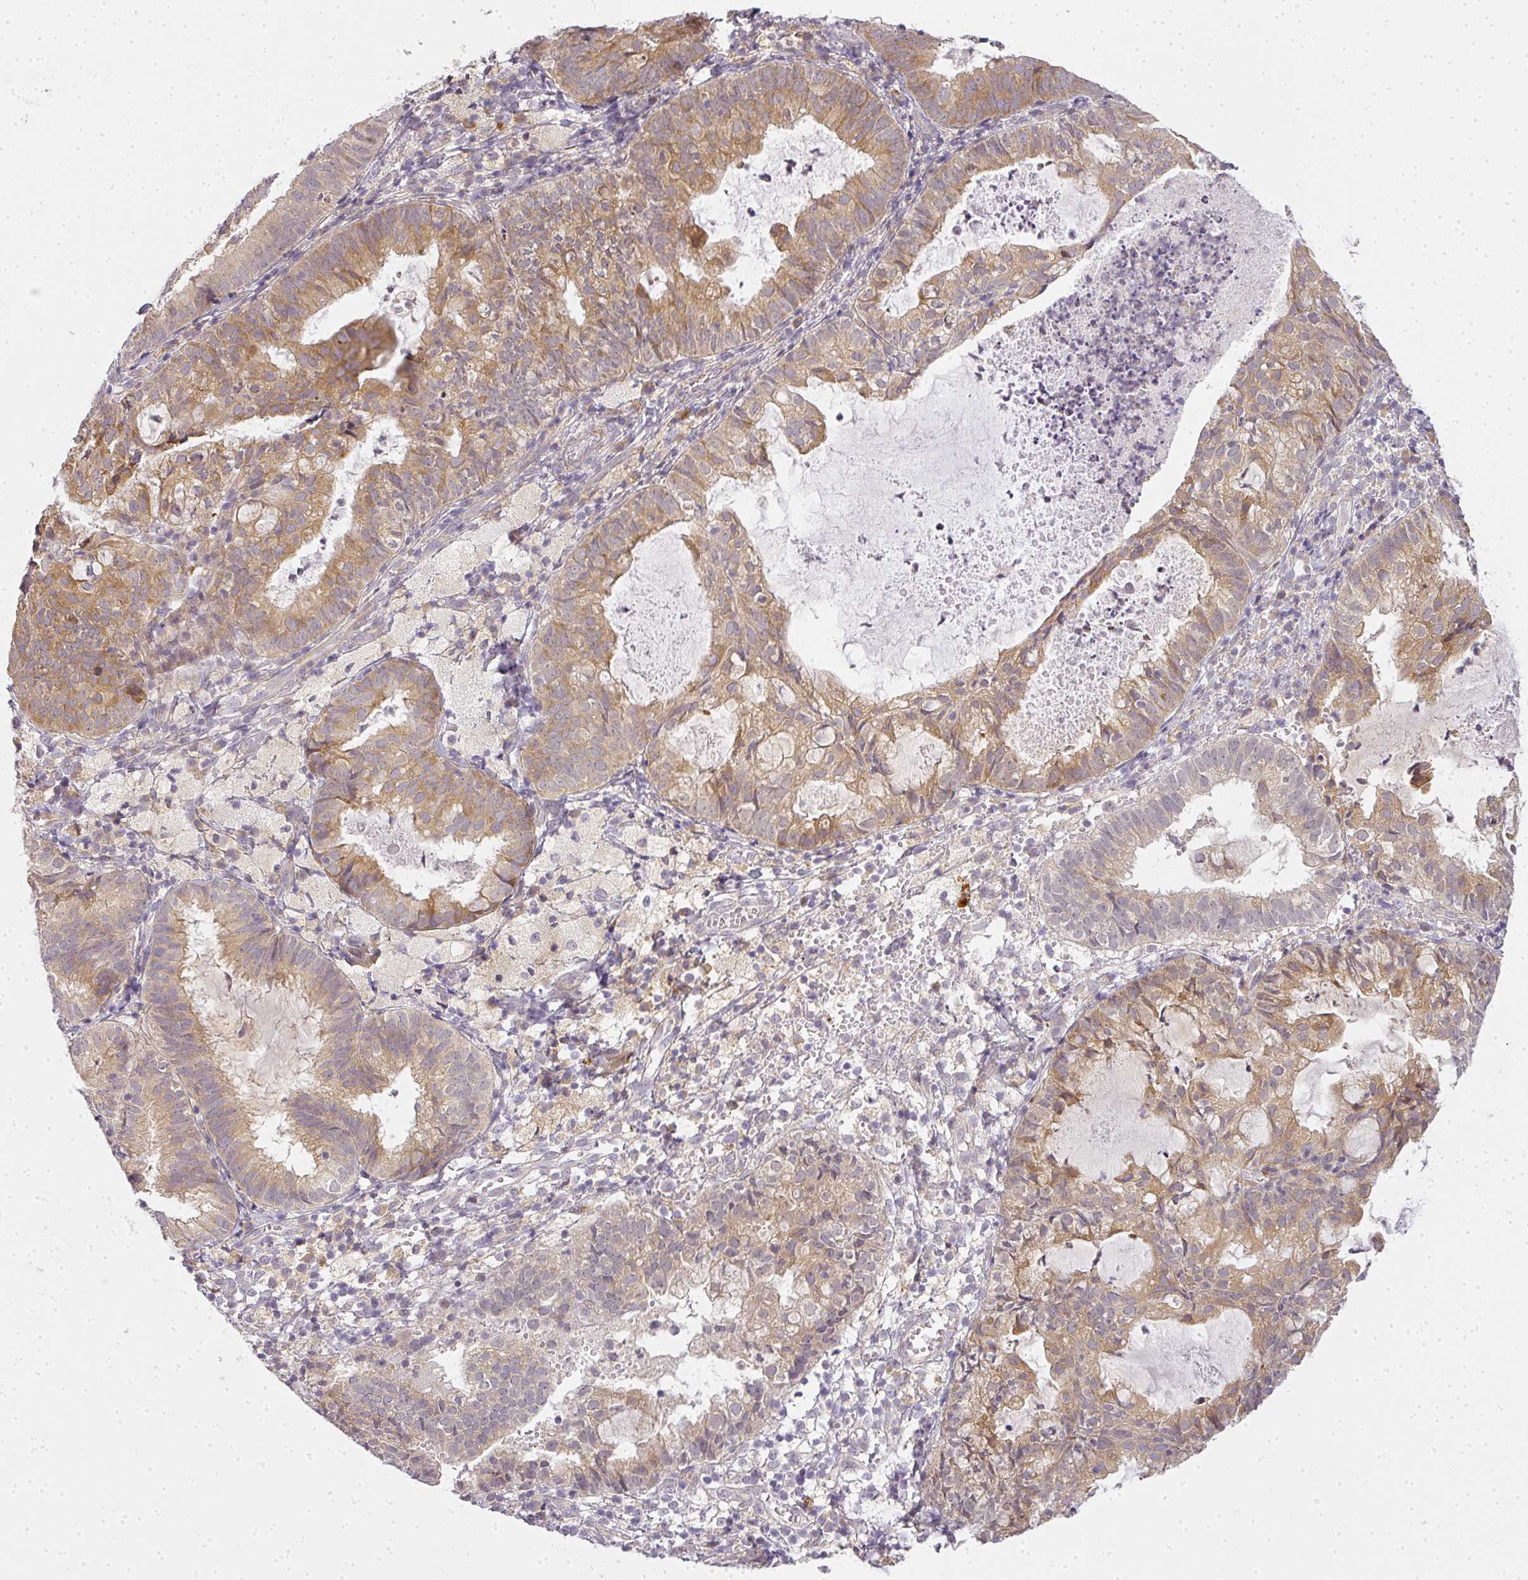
{"staining": {"intensity": "moderate", "quantity": "25%-75%", "location": "cytoplasmic/membranous"}, "tissue": "endometrial cancer", "cell_type": "Tumor cells", "image_type": "cancer", "snomed": [{"axis": "morphology", "description": "Adenocarcinoma, NOS"}, {"axis": "topography", "description": "Endometrium"}], "caption": "Endometrial adenocarcinoma stained for a protein (brown) shows moderate cytoplasmic/membranous positive positivity in about 25%-75% of tumor cells.", "gene": "MED19", "patient": {"sex": "female", "age": 80}}